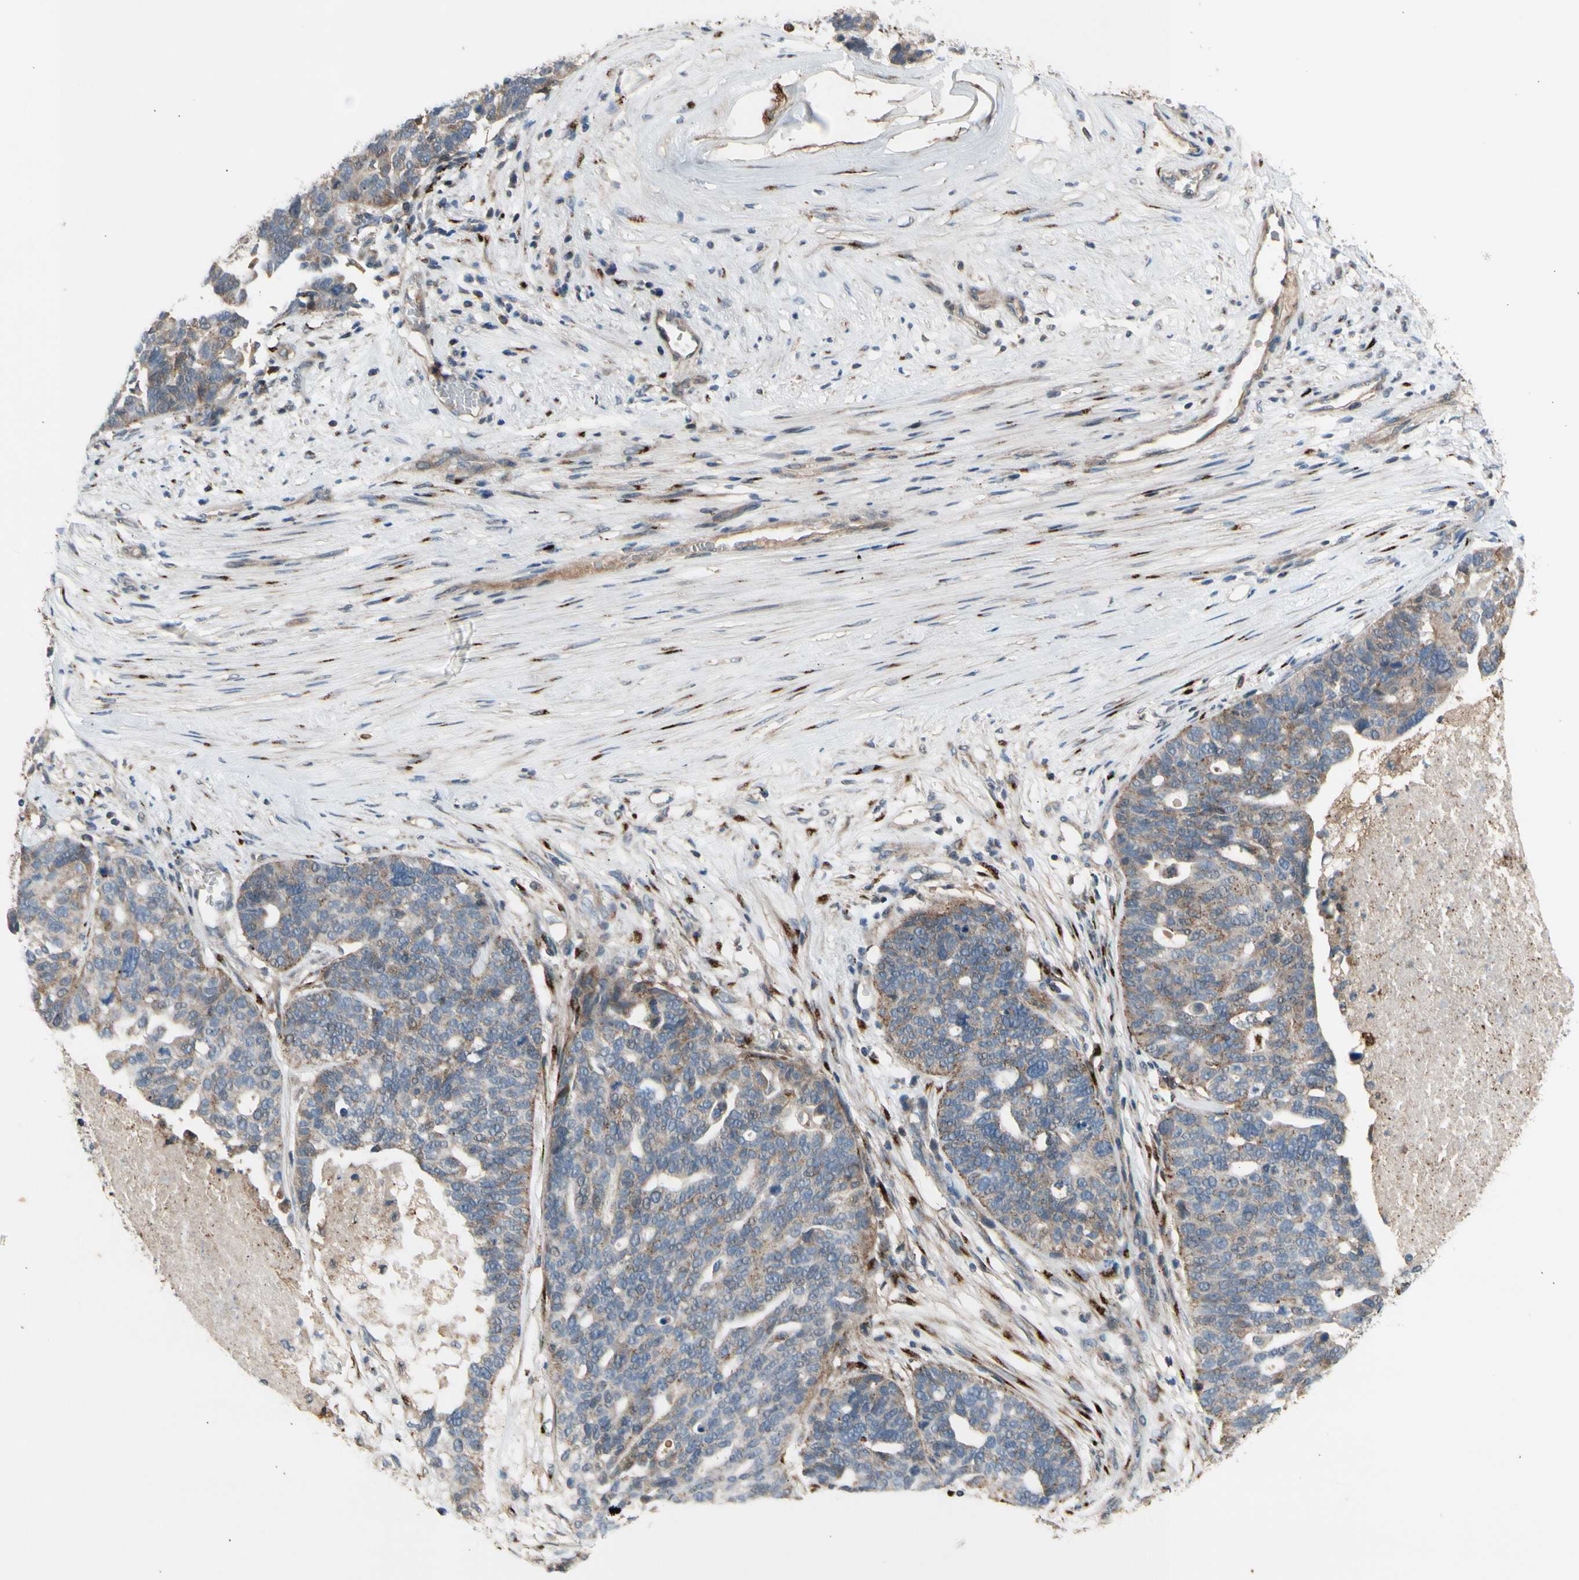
{"staining": {"intensity": "weak", "quantity": ">75%", "location": "cytoplasmic/membranous"}, "tissue": "ovarian cancer", "cell_type": "Tumor cells", "image_type": "cancer", "snomed": [{"axis": "morphology", "description": "Cystadenocarcinoma, serous, NOS"}, {"axis": "topography", "description": "Ovary"}], "caption": "DAB (3,3'-diaminobenzidine) immunohistochemical staining of human ovarian cancer (serous cystadenocarcinoma) displays weak cytoplasmic/membranous protein staining in approximately >75% of tumor cells. Using DAB (3,3'-diaminobenzidine) (brown) and hematoxylin (blue) stains, captured at high magnification using brightfield microscopy.", "gene": "GALNT5", "patient": {"sex": "female", "age": 59}}